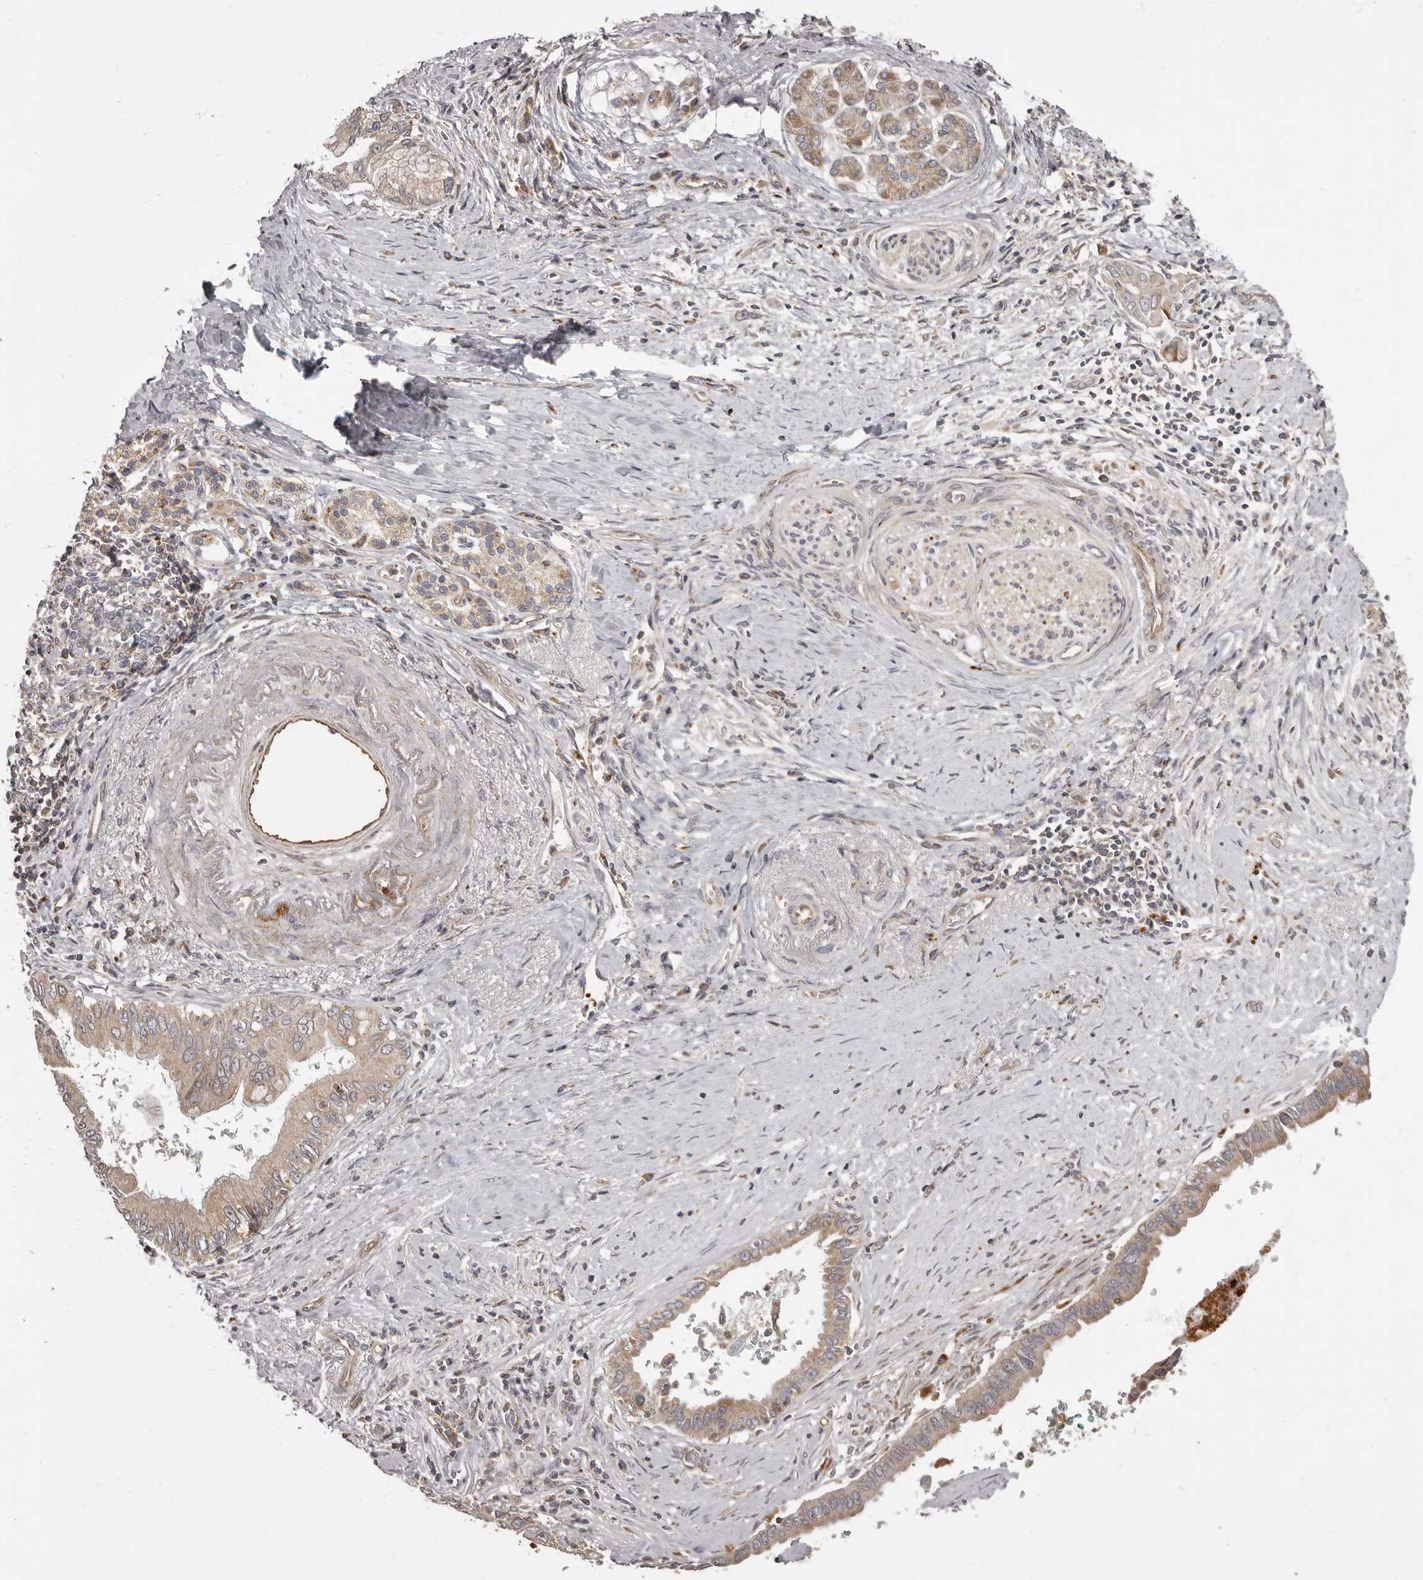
{"staining": {"intensity": "weak", "quantity": ">75%", "location": "cytoplasmic/membranous"}, "tissue": "pancreatic cancer", "cell_type": "Tumor cells", "image_type": "cancer", "snomed": [{"axis": "morphology", "description": "Adenocarcinoma, NOS"}, {"axis": "topography", "description": "Pancreas"}], "caption": "A high-resolution image shows immunohistochemistry (IHC) staining of pancreatic cancer (adenocarcinoma), which shows weak cytoplasmic/membranous positivity in approximately >75% of tumor cells.", "gene": "ADCY2", "patient": {"sex": "male", "age": 78}}